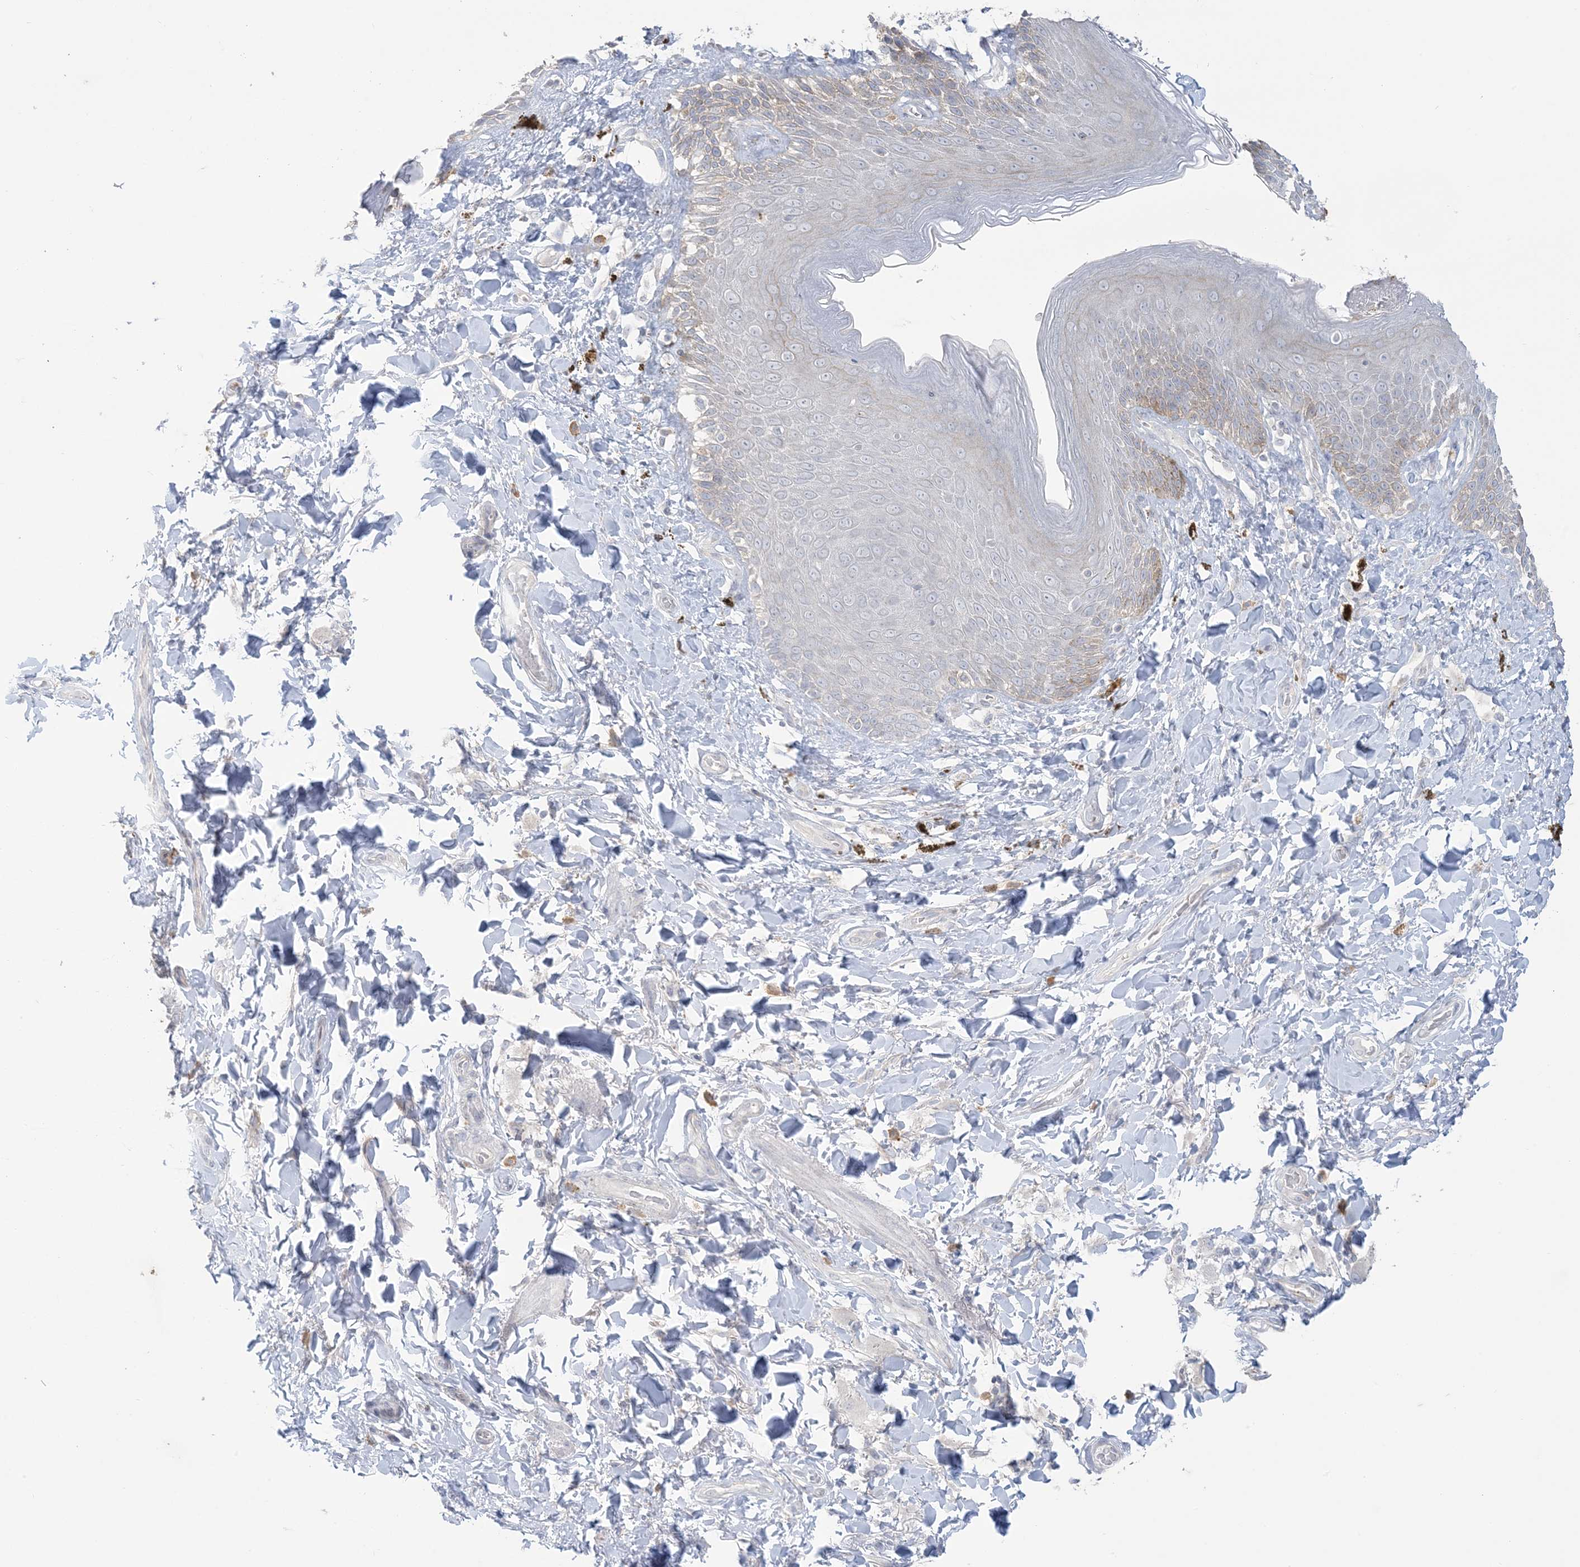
{"staining": {"intensity": "moderate", "quantity": "<25%", "location": "cytoplasmic/membranous"}, "tissue": "skin", "cell_type": "Epidermal cells", "image_type": "normal", "snomed": [{"axis": "morphology", "description": "Normal tissue, NOS"}, {"axis": "topography", "description": "Anal"}], "caption": "Human skin stained for a protein (brown) displays moderate cytoplasmic/membranous positive staining in about <25% of epidermal cells.", "gene": "KIF3A", "patient": {"sex": "female", "age": 78}}